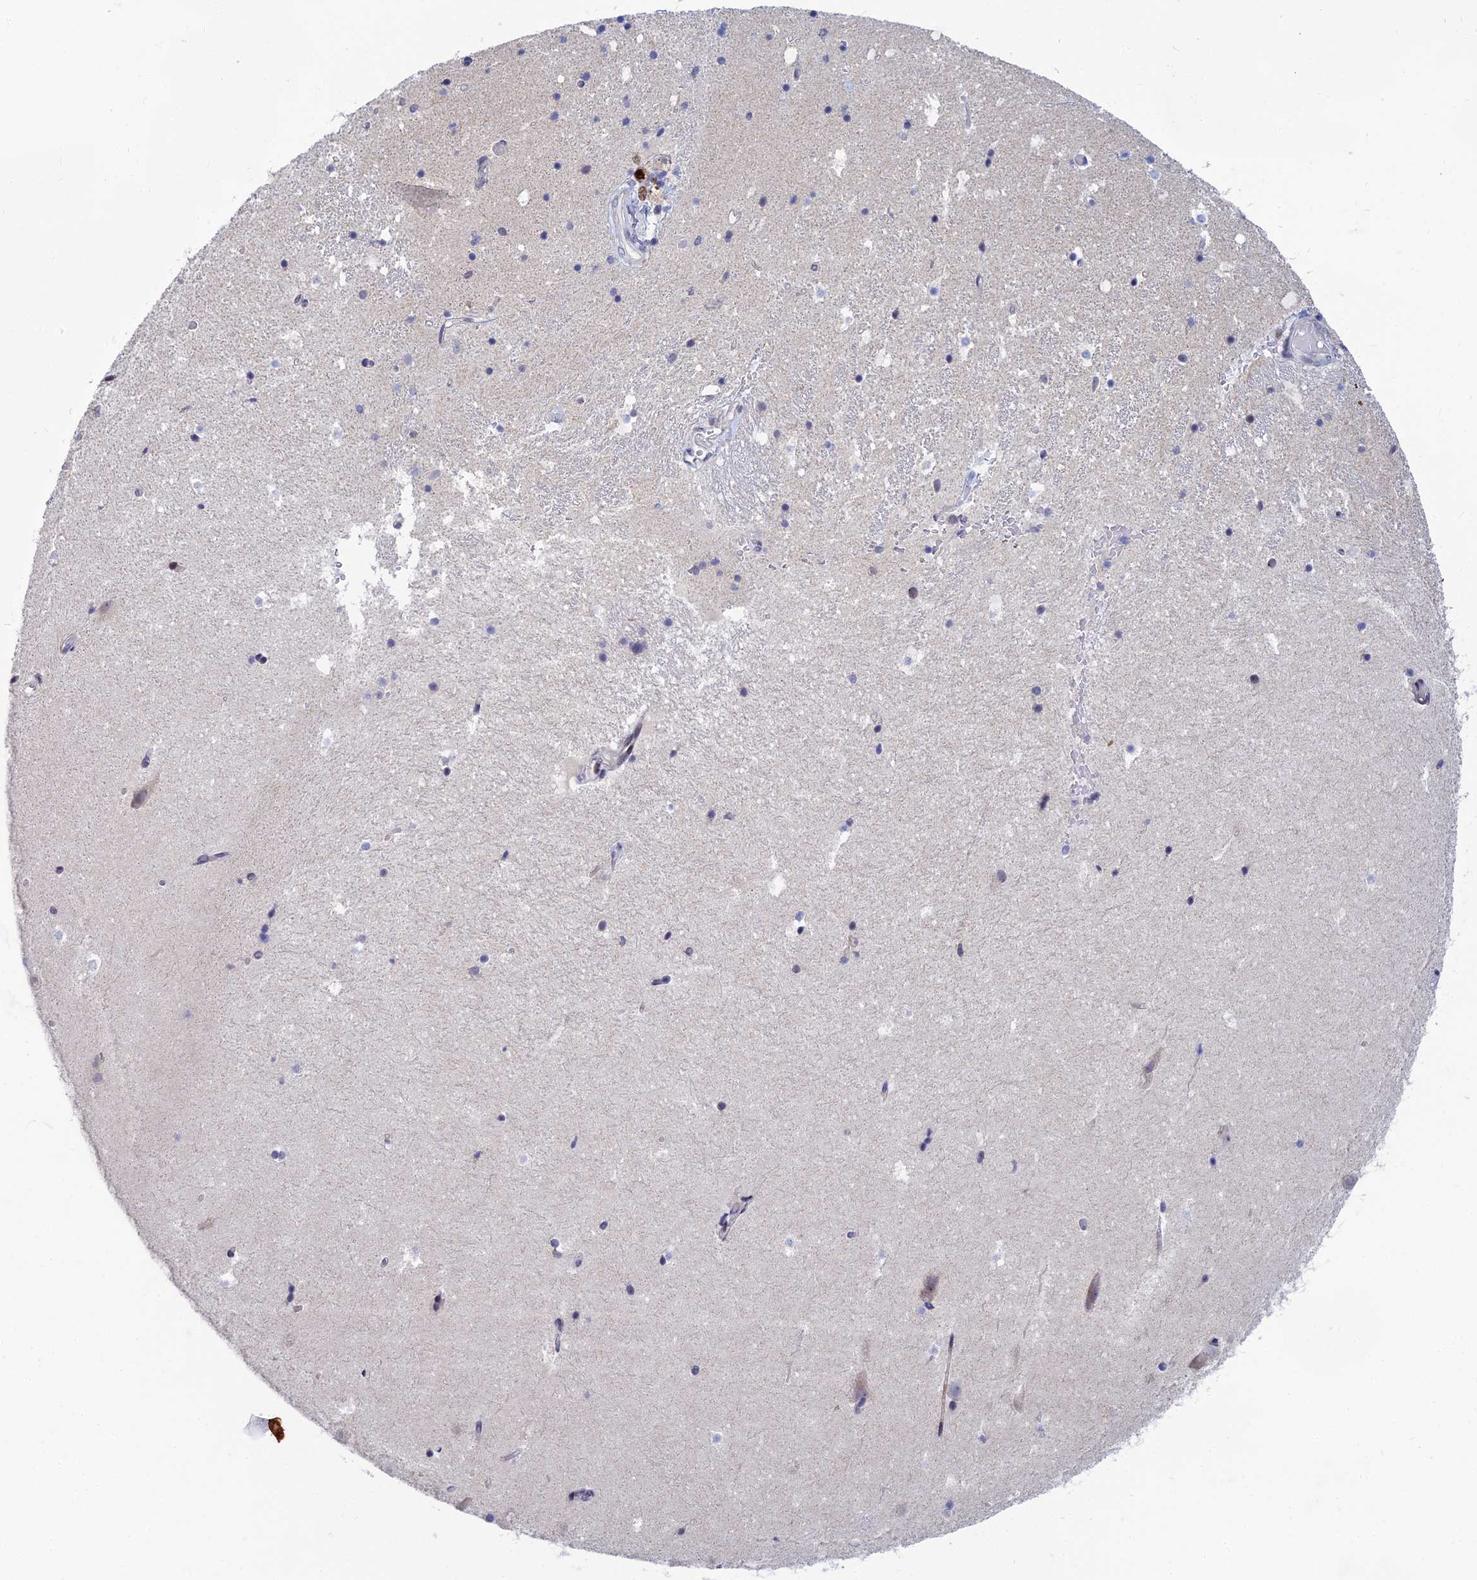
{"staining": {"intensity": "negative", "quantity": "none", "location": "none"}, "tissue": "hippocampus", "cell_type": "Glial cells", "image_type": "normal", "snomed": [{"axis": "morphology", "description": "Normal tissue, NOS"}, {"axis": "topography", "description": "Hippocampus"}], "caption": "This micrograph is of unremarkable hippocampus stained with immunohistochemistry (IHC) to label a protein in brown with the nuclei are counter-stained blue. There is no staining in glial cells. Brightfield microscopy of immunohistochemistry (IHC) stained with DAB (3,3'-diaminobenzidine) (brown) and hematoxylin (blue), captured at high magnification.", "gene": "TAF9B", "patient": {"sex": "female", "age": 52}}